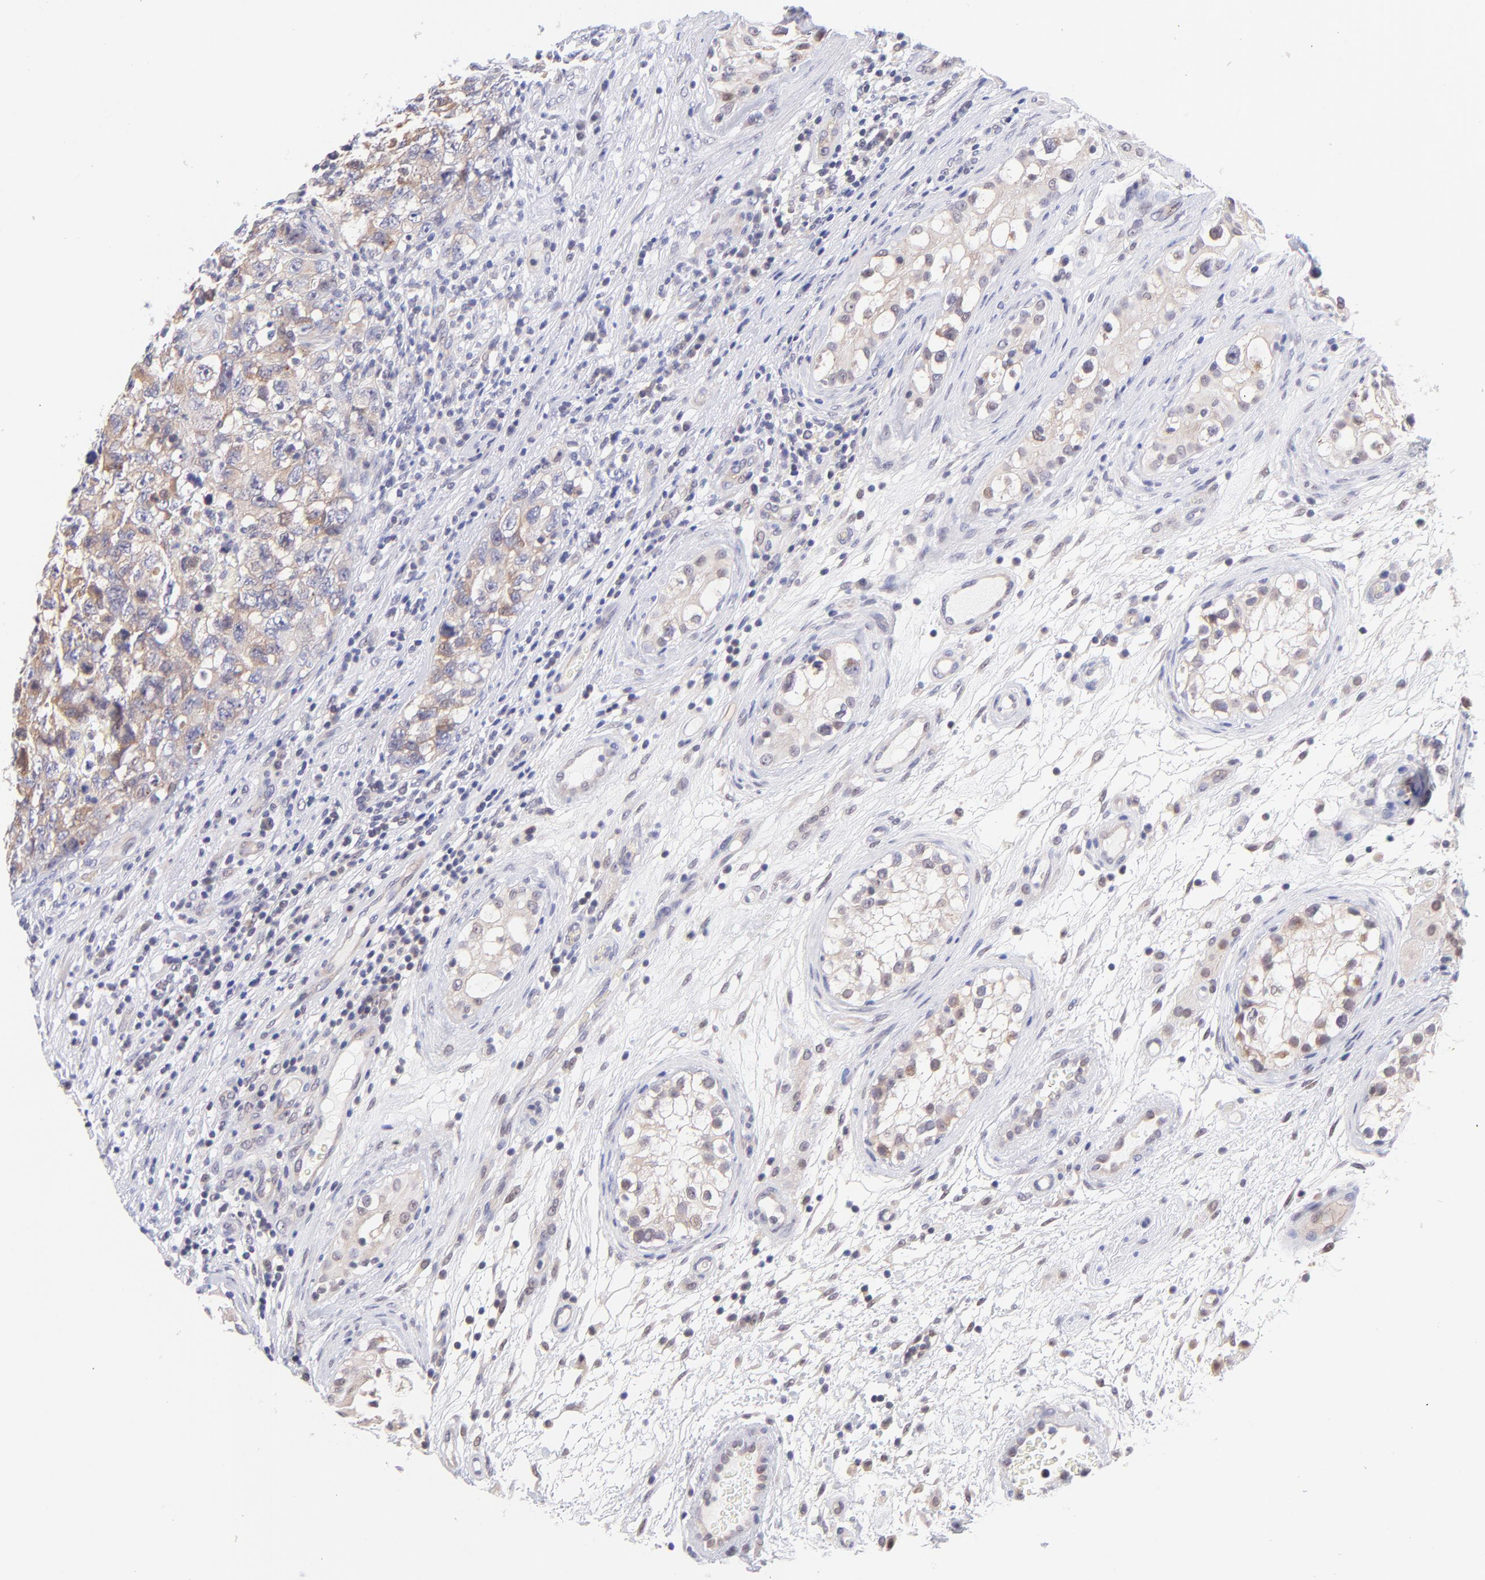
{"staining": {"intensity": "weak", "quantity": ">75%", "location": "cytoplasmic/membranous"}, "tissue": "testis cancer", "cell_type": "Tumor cells", "image_type": "cancer", "snomed": [{"axis": "morphology", "description": "Carcinoma, Embryonal, NOS"}, {"axis": "topography", "description": "Testis"}], "caption": "Embryonal carcinoma (testis) stained for a protein shows weak cytoplasmic/membranous positivity in tumor cells.", "gene": "PBDC1", "patient": {"sex": "male", "age": 31}}